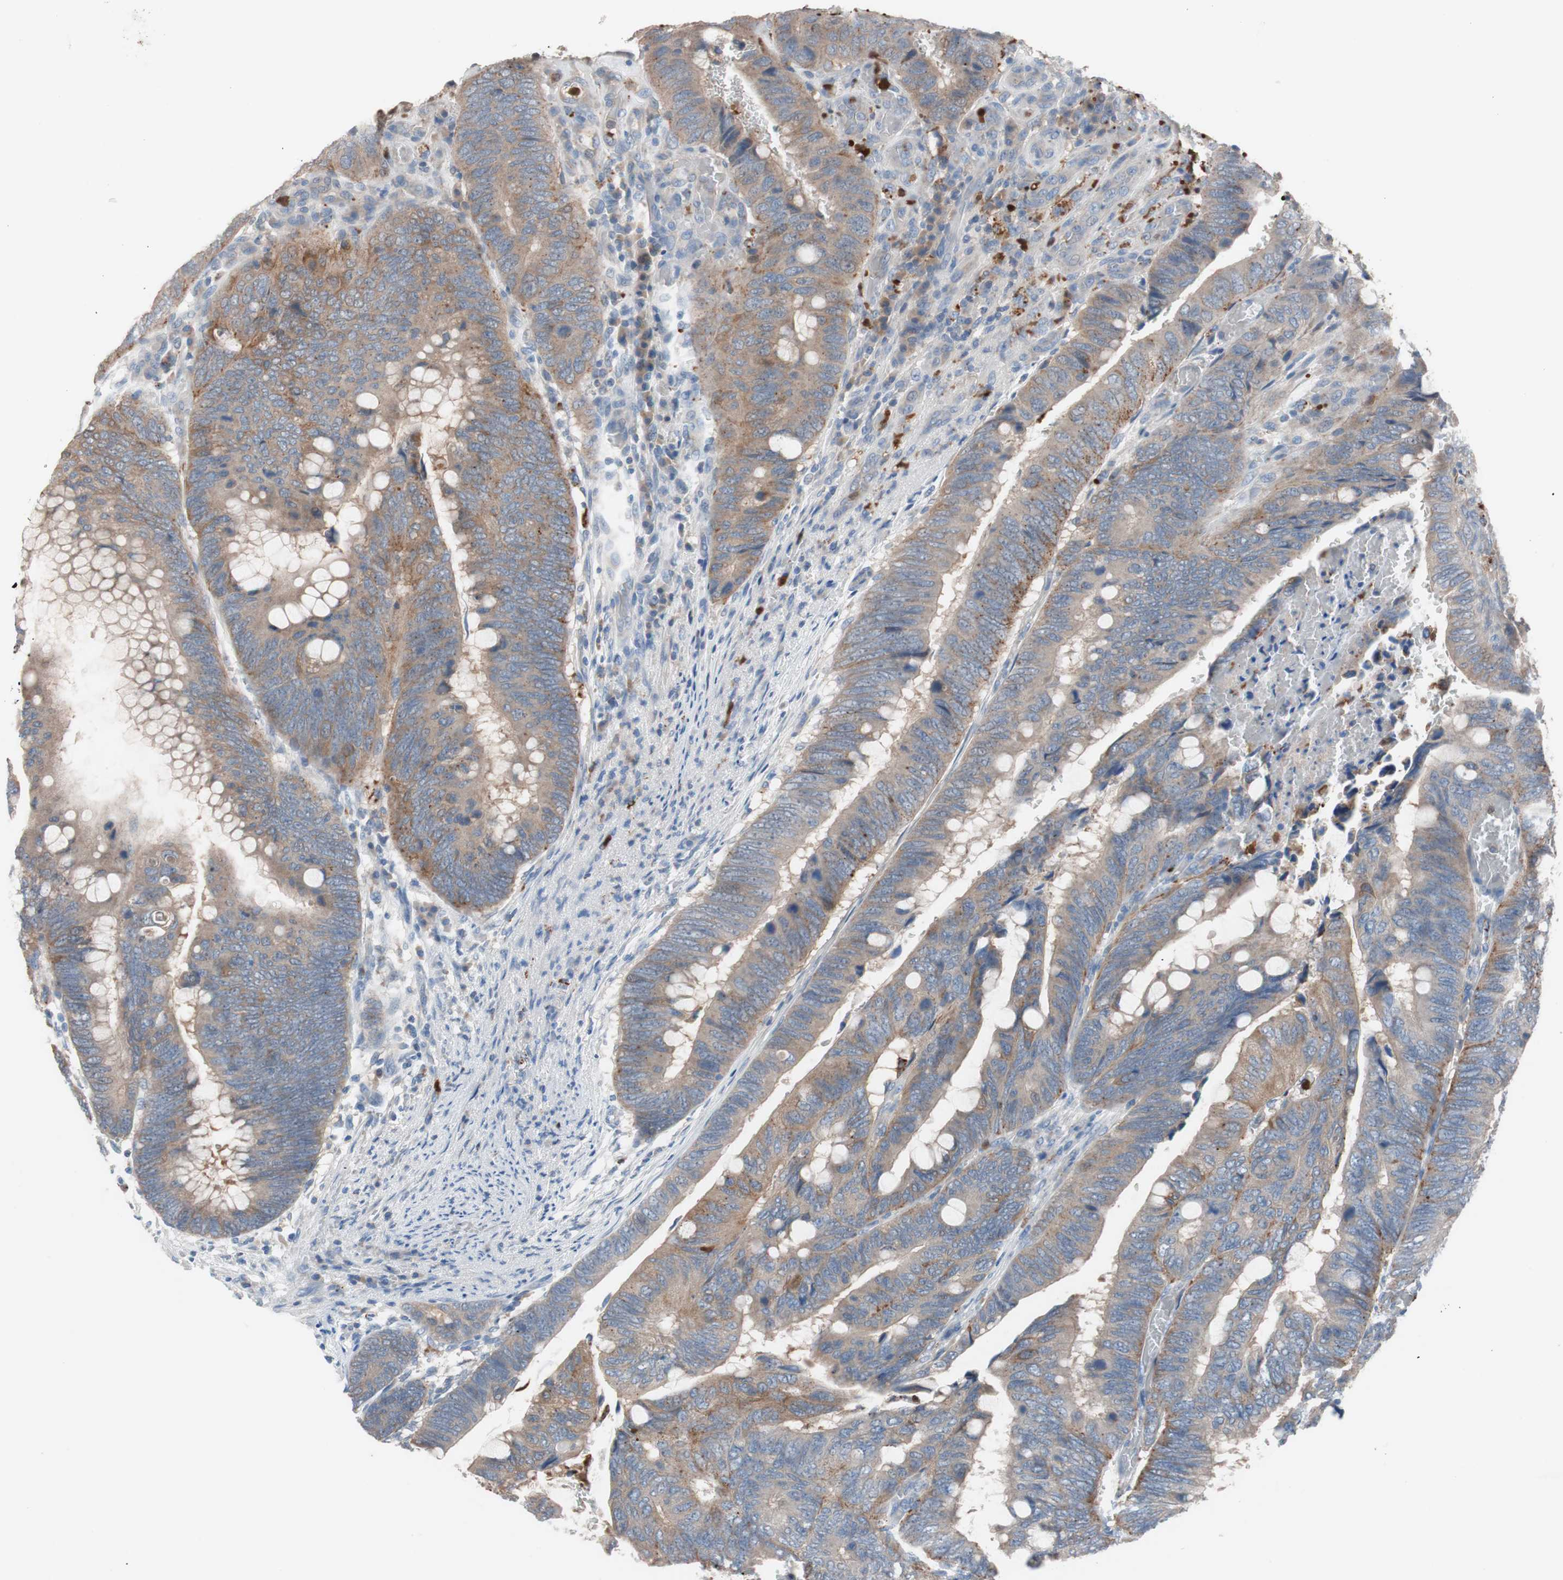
{"staining": {"intensity": "weak", "quantity": ">75%", "location": "cytoplasmic/membranous"}, "tissue": "colorectal cancer", "cell_type": "Tumor cells", "image_type": "cancer", "snomed": [{"axis": "morphology", "description": "Normal tissue, NOS"}, {"axis": "morphology", "description": "Adenocarcinoma, NOS"}, {"axis": "topography", "description": "Rectum"}, {"axis": "topography", "description": "Peripheral nerve tissue"}], "caption": "Immunohistochemical staining of colorectal adenocarcinoma demonstrates low levels of weak cytoplasmic/membranous positivity in about >75% of tumor cells.", "gene": "CLEC4D", "patient": {"sex": "male", "age": 92}}